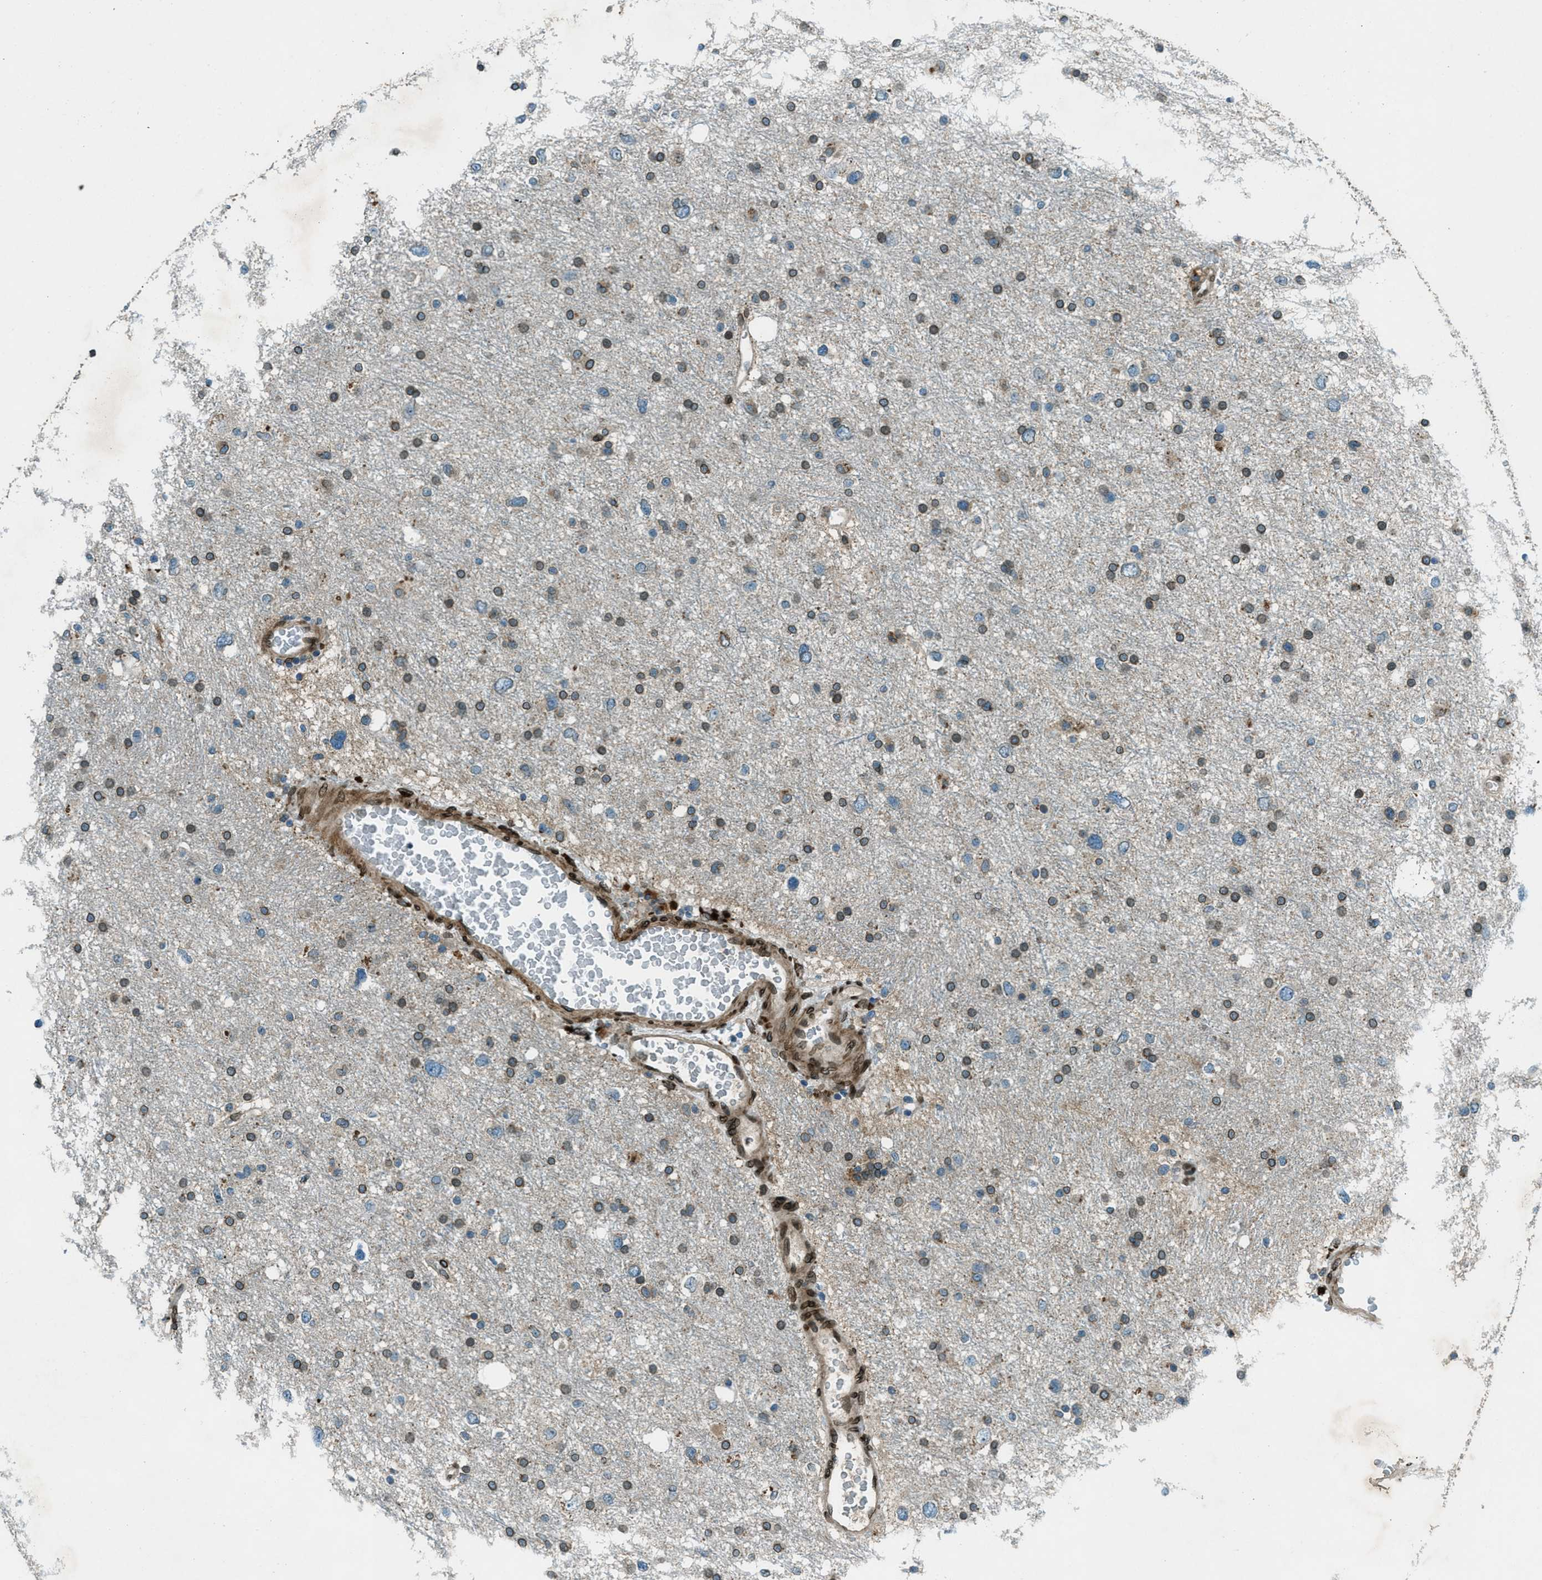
{"staining": {"intensity": "strong", "quantity": "25%-75%", "location": "cytoplasmic/membranous,nuclear"}, "tissue": "glioma", "cell_type": "Tumor cells", "image_type": "cancer", "snomed": [{"axis": "morphology", "description": "Glioma, malignant, Low grade"}, {"axis": "topography", "description": "Brain"}], "caption": "Protein expression analysis of human malignant glioma (low-grade) reveals strong cytoplasmic/membranous and nuclear positivity in about 25%-75% of tumor cells.", "gene": "LEMD2", "patient": {"sex": "female", "age": 37}}